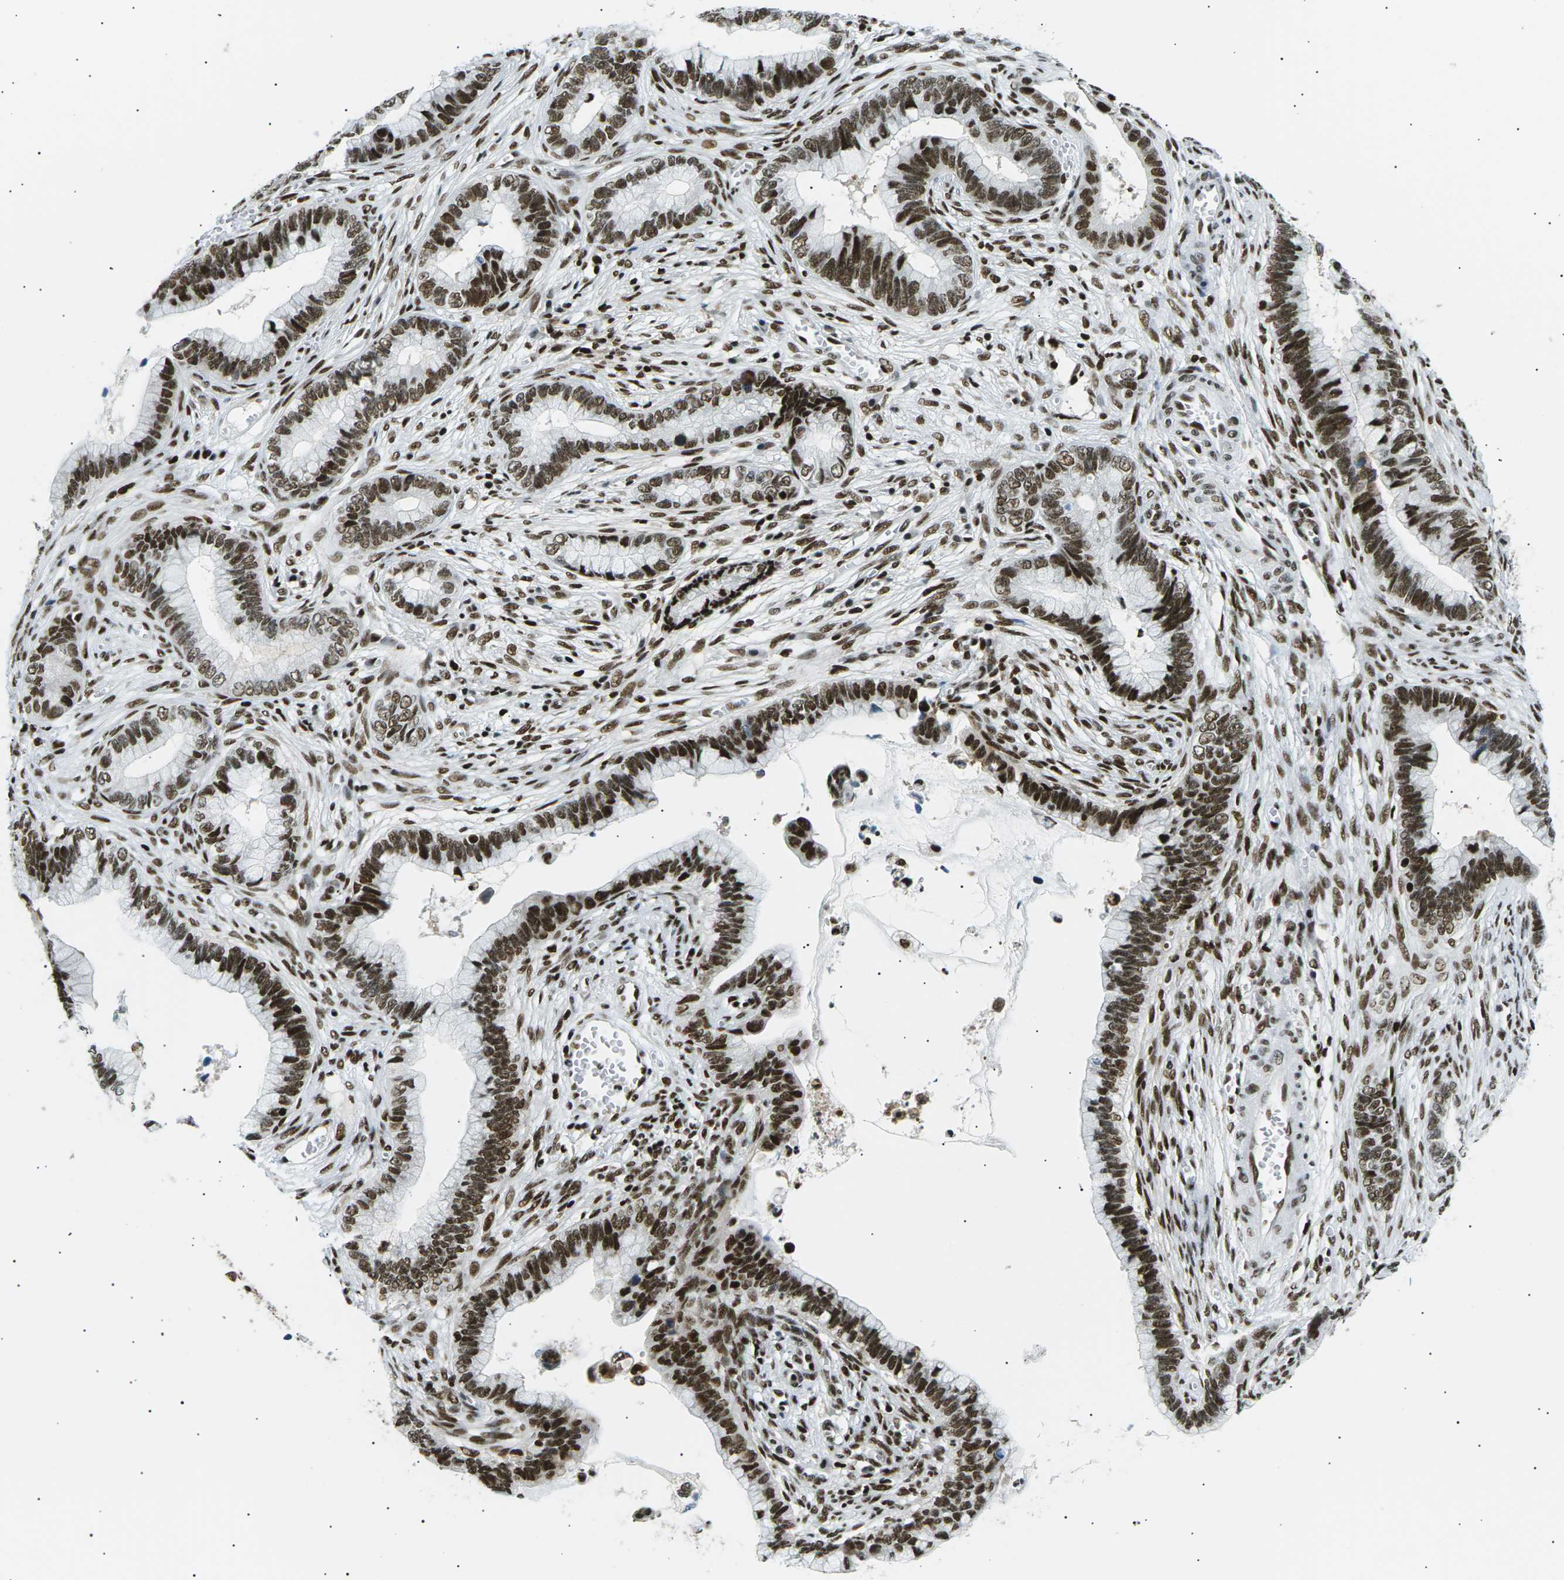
{"staining": {"intensity": "strong", "quantity": ">75%", "location": "nuclear"}, "tissue": "cervical cancer", "cell_type": "Tumor cells", "image_type": "cancer", "snomed": [{"axis": "morphology", "description": "Adenocarcinoma, NOS"}, {"axis": "topography", "description": "Cervix"}], "caption": "IHC (DAB (3,3'-diaminobenzidine)) staining of human cervical cancer shows strong nuclear protein staining in approximately >75% of tumor cells. Using DAB (brown) and hematoxylin (blue) stains, captured at high magnification using brightfield microscopy.", "gene": "RPA2", "patient": {"sex": "female", "age": 44}}